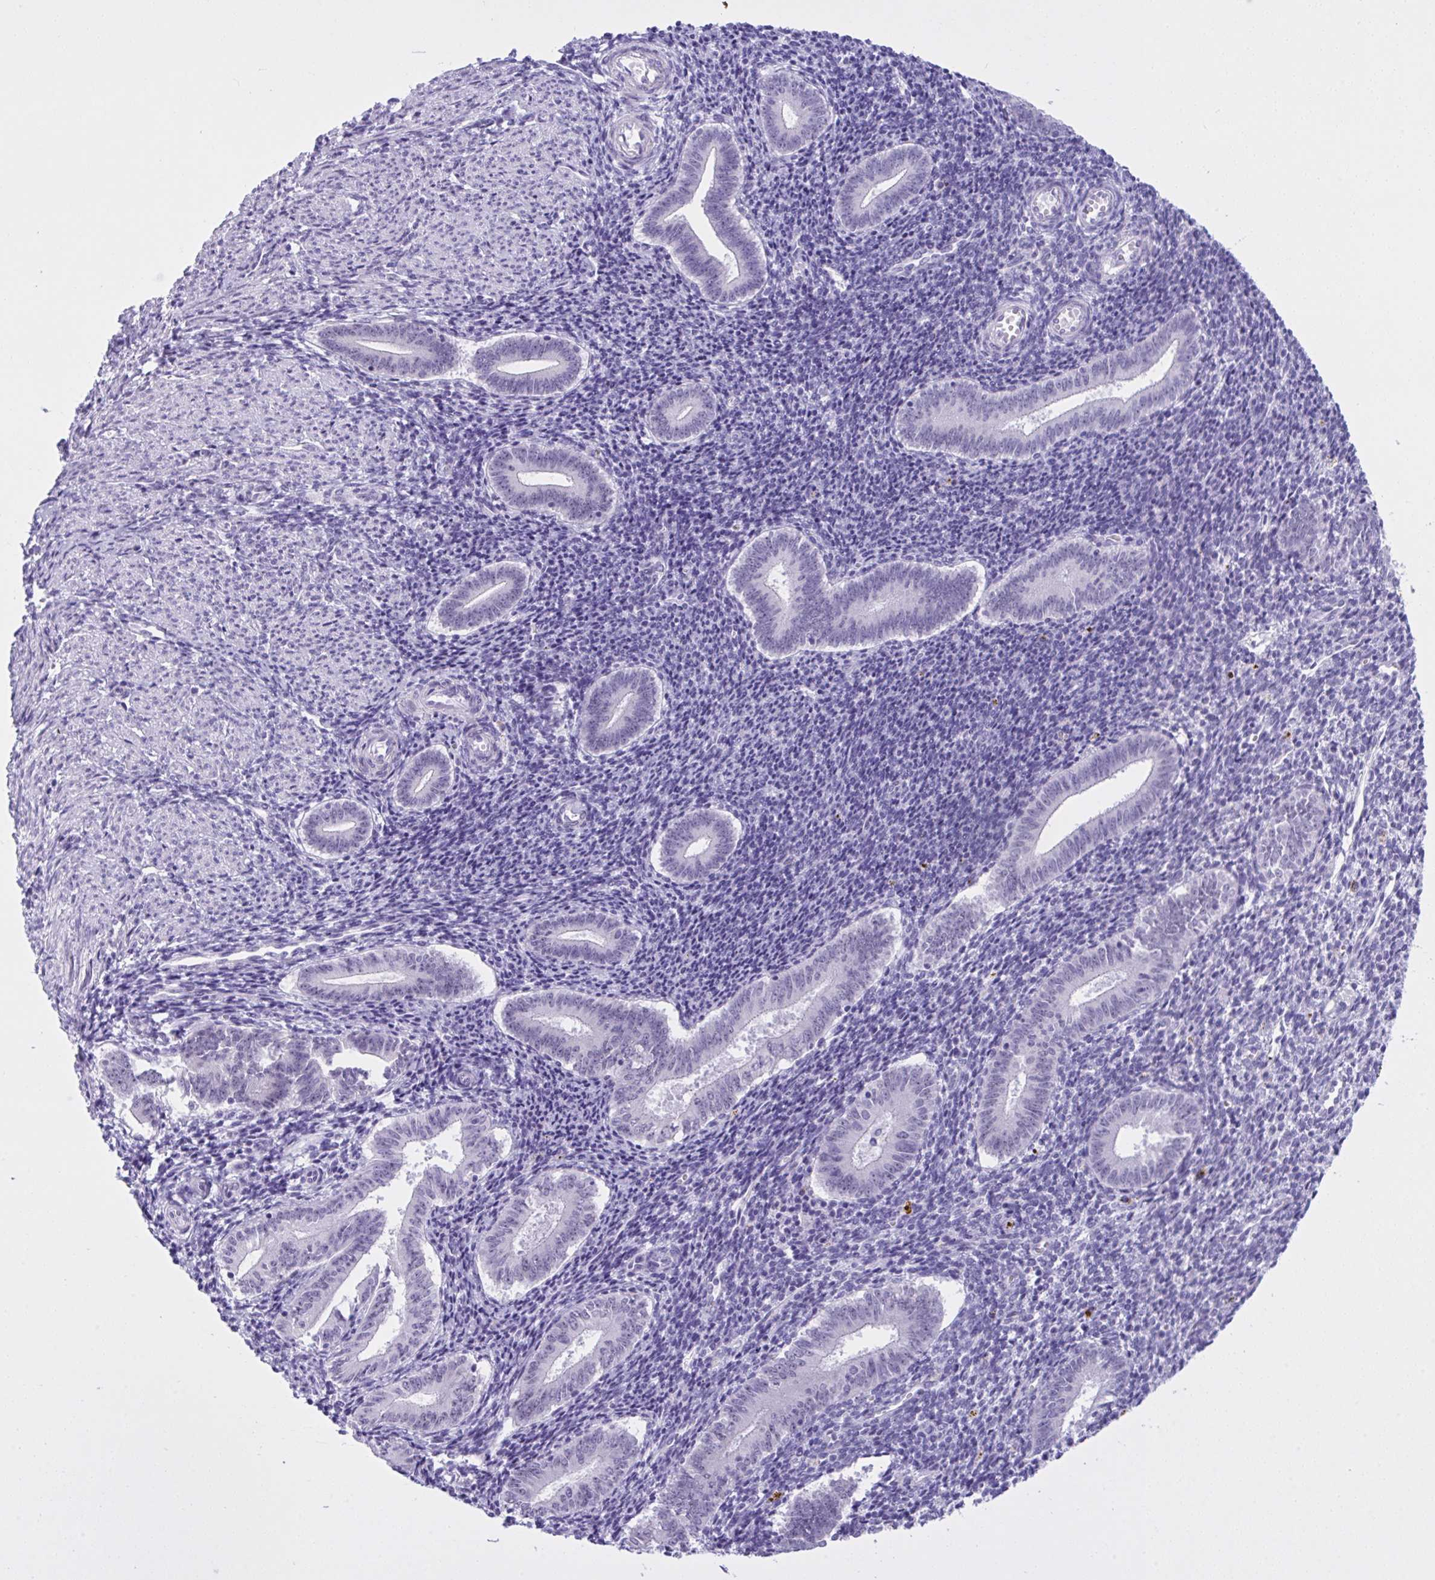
{"staining": {"intensity": "negative", "quantity": "none", "location": "none"}, "tissue": "endometrium", "cell_type": "Cells in endometrial stroma", "image_type": "normal", "snomed": [{"axis": "morphology", "description": "Normal tissue, NOS"}, {"axis": "topography", "description": "Endometrium"}], "caption": "This is an IHC photomicrograph of benign human endometrium. There is no staining in cells in endometrial stroma.", "gene": "YBX2", "patient": {"sex": "female", "age": 25}}